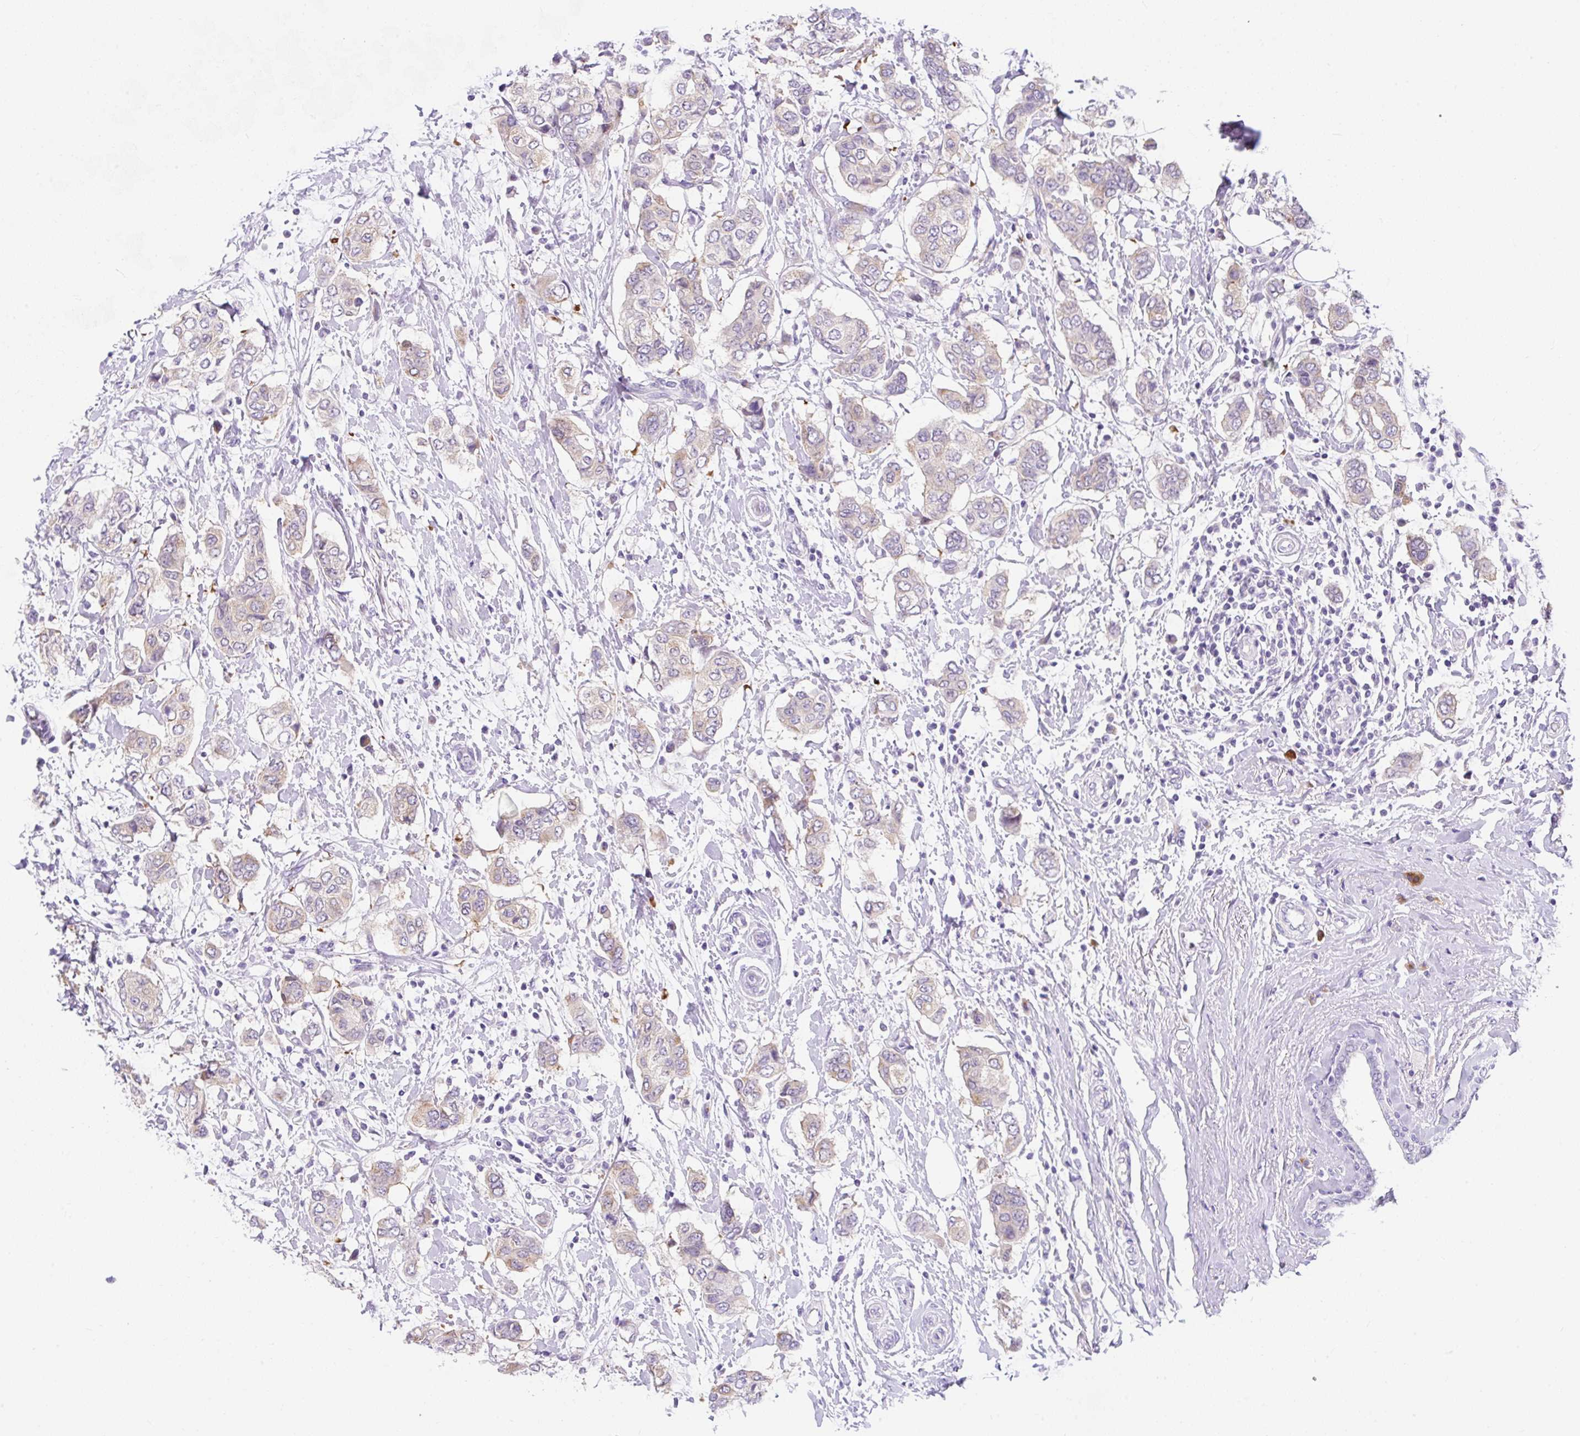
{"staining": {"intensity": "weak", "quantity": "<25%", "location": "cytoplasmic/membranous"}, "tissue": "breast cancer", "cell_type": "Tumor cells", "image_type": "cancer", "snomed": [{"axis": "morphology", "description": "Lobular carcinoma"}, {"axis": "topography", "description": "Breast"}], "caption": "Immunohistochemistry micrograph of breast lobular carcinoma stained for a protein (brown), which exhibits no expression in tumor cells.", "gene": "GOLGA8A", "patient": {"sex": "female", "age": 51}}